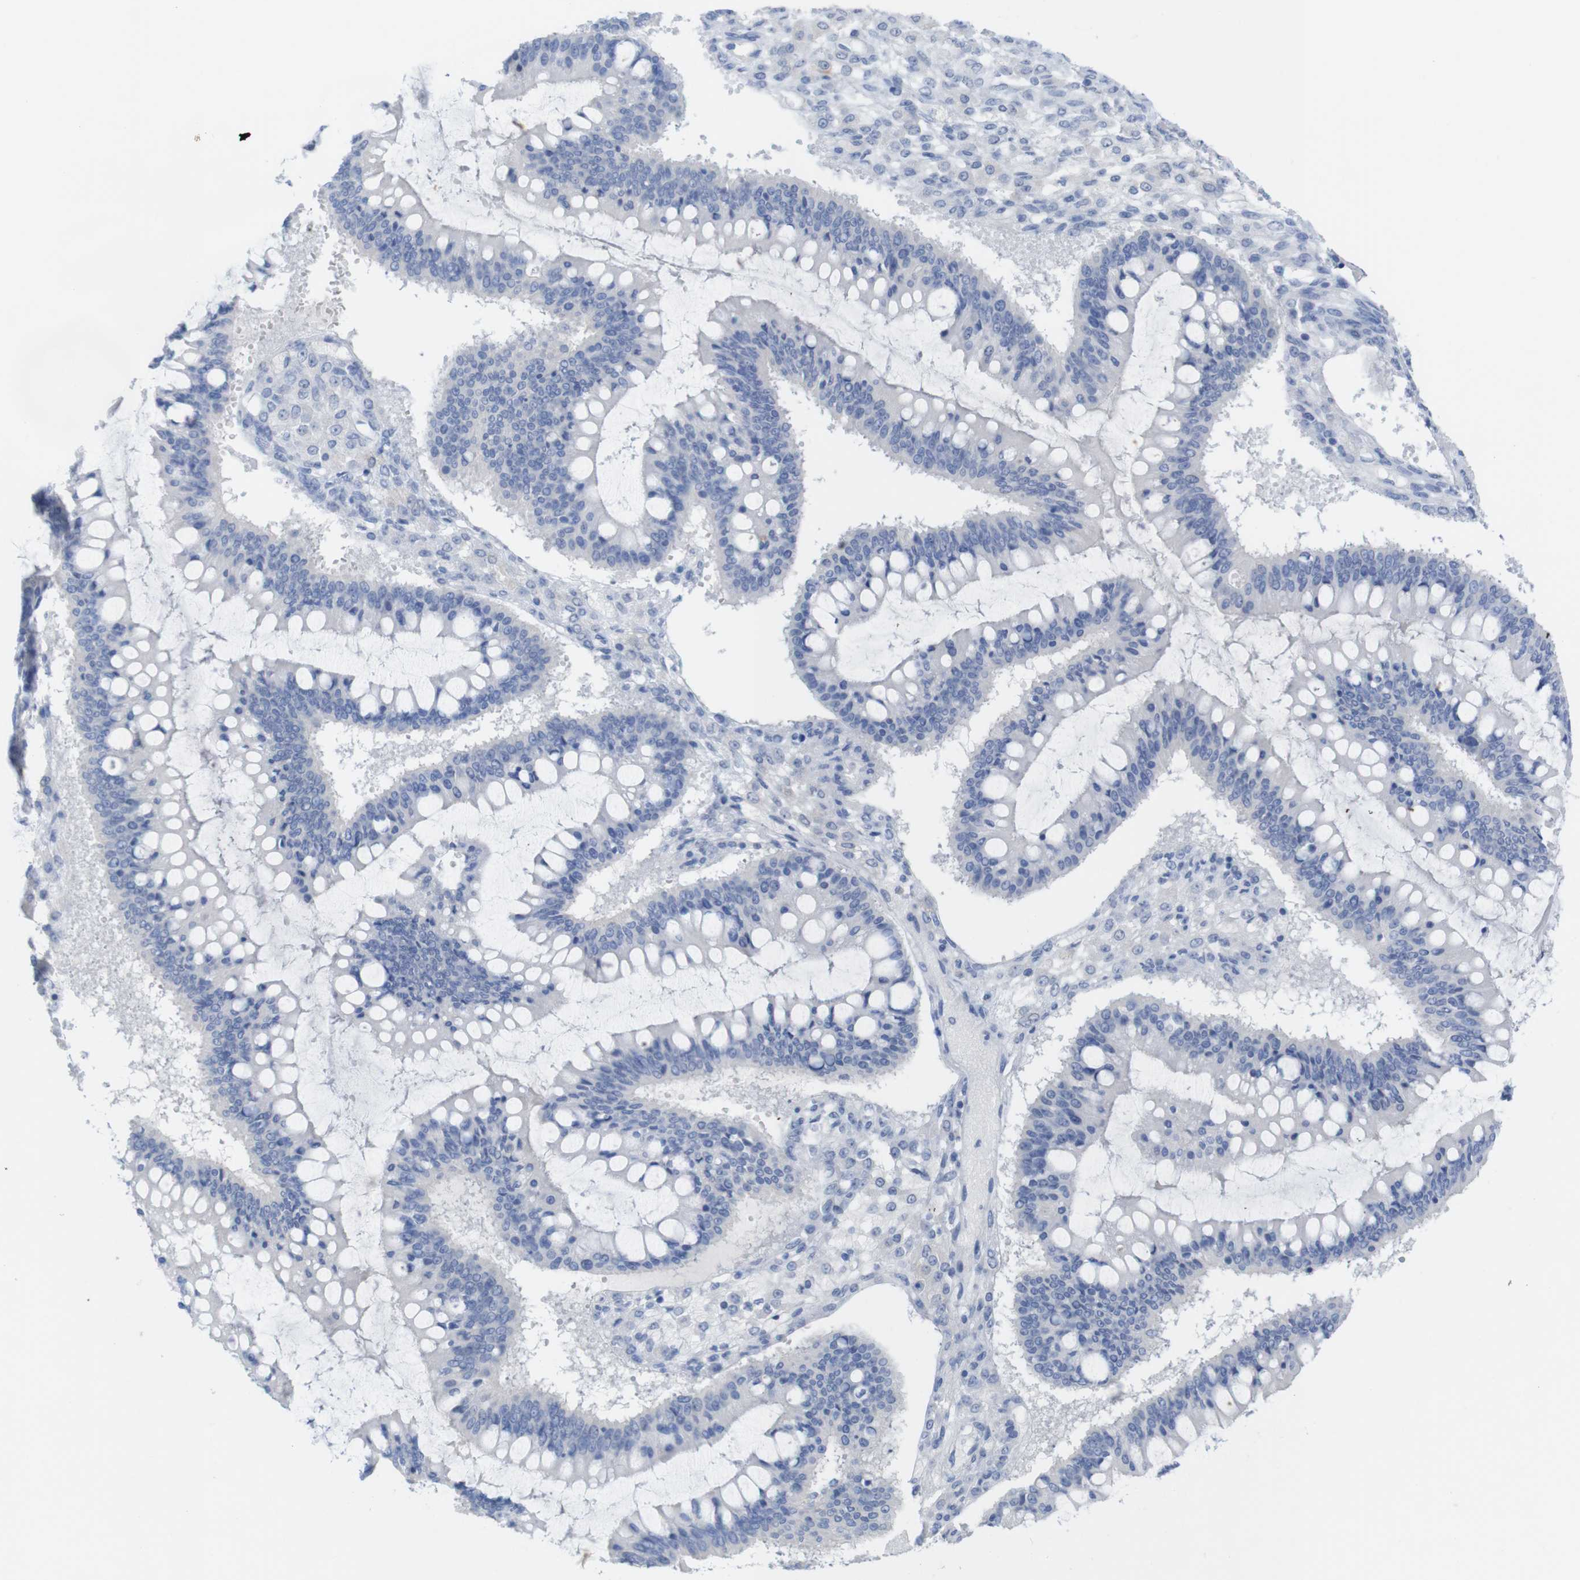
{"staining": {"intensity": "negative", "quantity": "none", "location": "none"}, "tissue": "ovarian cancer", "cell_type": "Tumor cells", "image_type": "cancer", "snomed": [{"axis": "morphology", "description": "Cystadenocarcinoma, mucinous, NOS"}, {"axis": "topography", "description": "Ovary"}], "caption": "Histopathology image shows no significant protein staining in tumor cells of ovarian cancer (mucinous cystadenocarcinoma).", "gene": "PNMA1", "patient": {"sex": "female", "age": 73}}